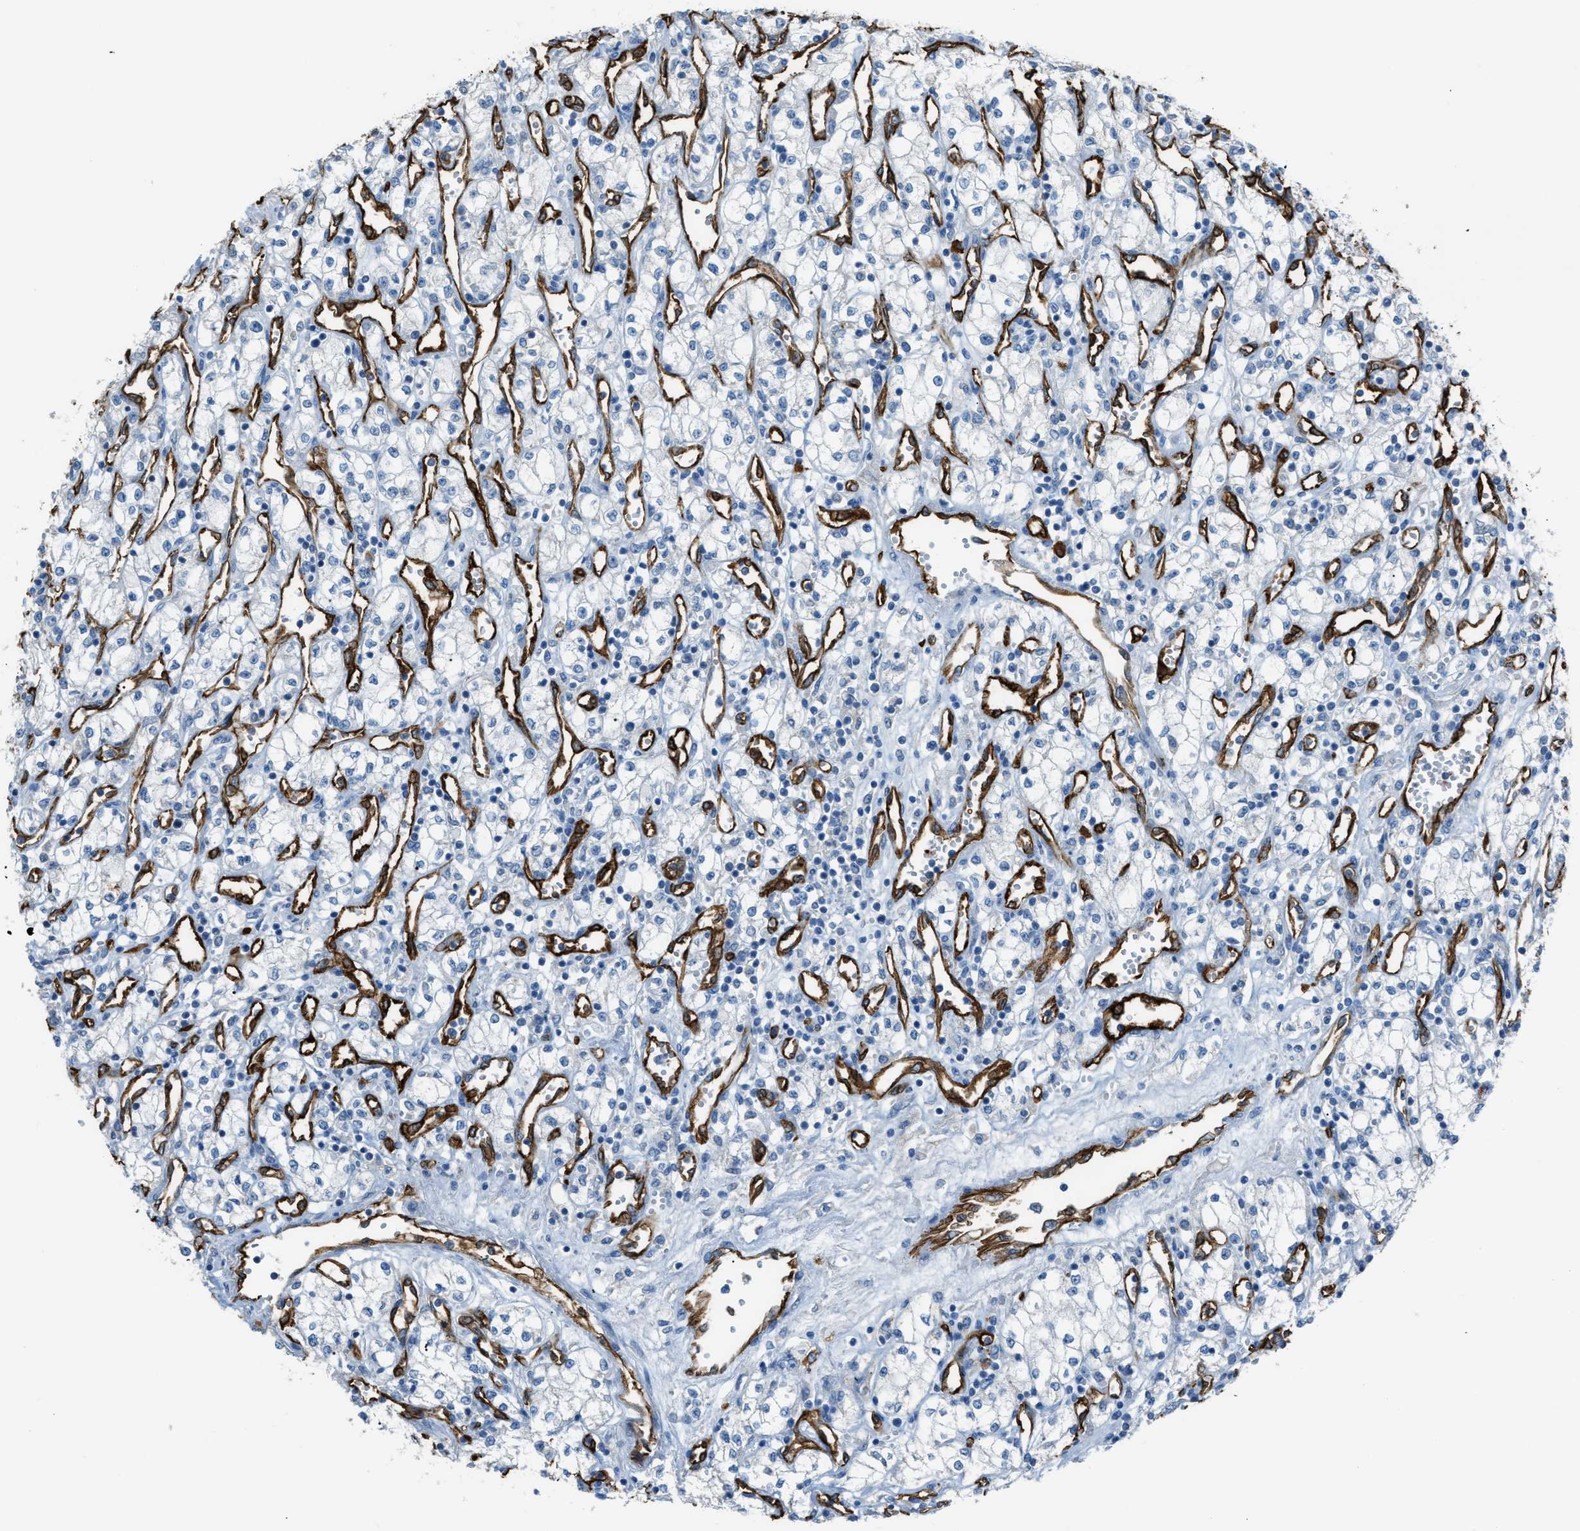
{"staining": {"intensity": "negative", "quantity": "none", "location": "none"}, "tissue": "renal cancer", "cell_type": "Tumor cells", "image_type": "cancer", "snomed": [{"axis": "morphology", "description": "Adenocarcinoma, NOS"}, {"axis": "topography", "description": "Kidney"}], "caption": "Immunohistochemistry photomicrograph of neoplastic tissue: renal cancer stained with DAB exhibits no significant protein positivity in tumor cells. (Stains: DAB (3,3'-diaminobenzidine) immunohistochemistry (IHC) with hematoxylin counter stain, Microscopy: brightfield microscopy at high magnification).", "gene": "SLC22A15", "patient": {"sex": "male", "age": 59}}